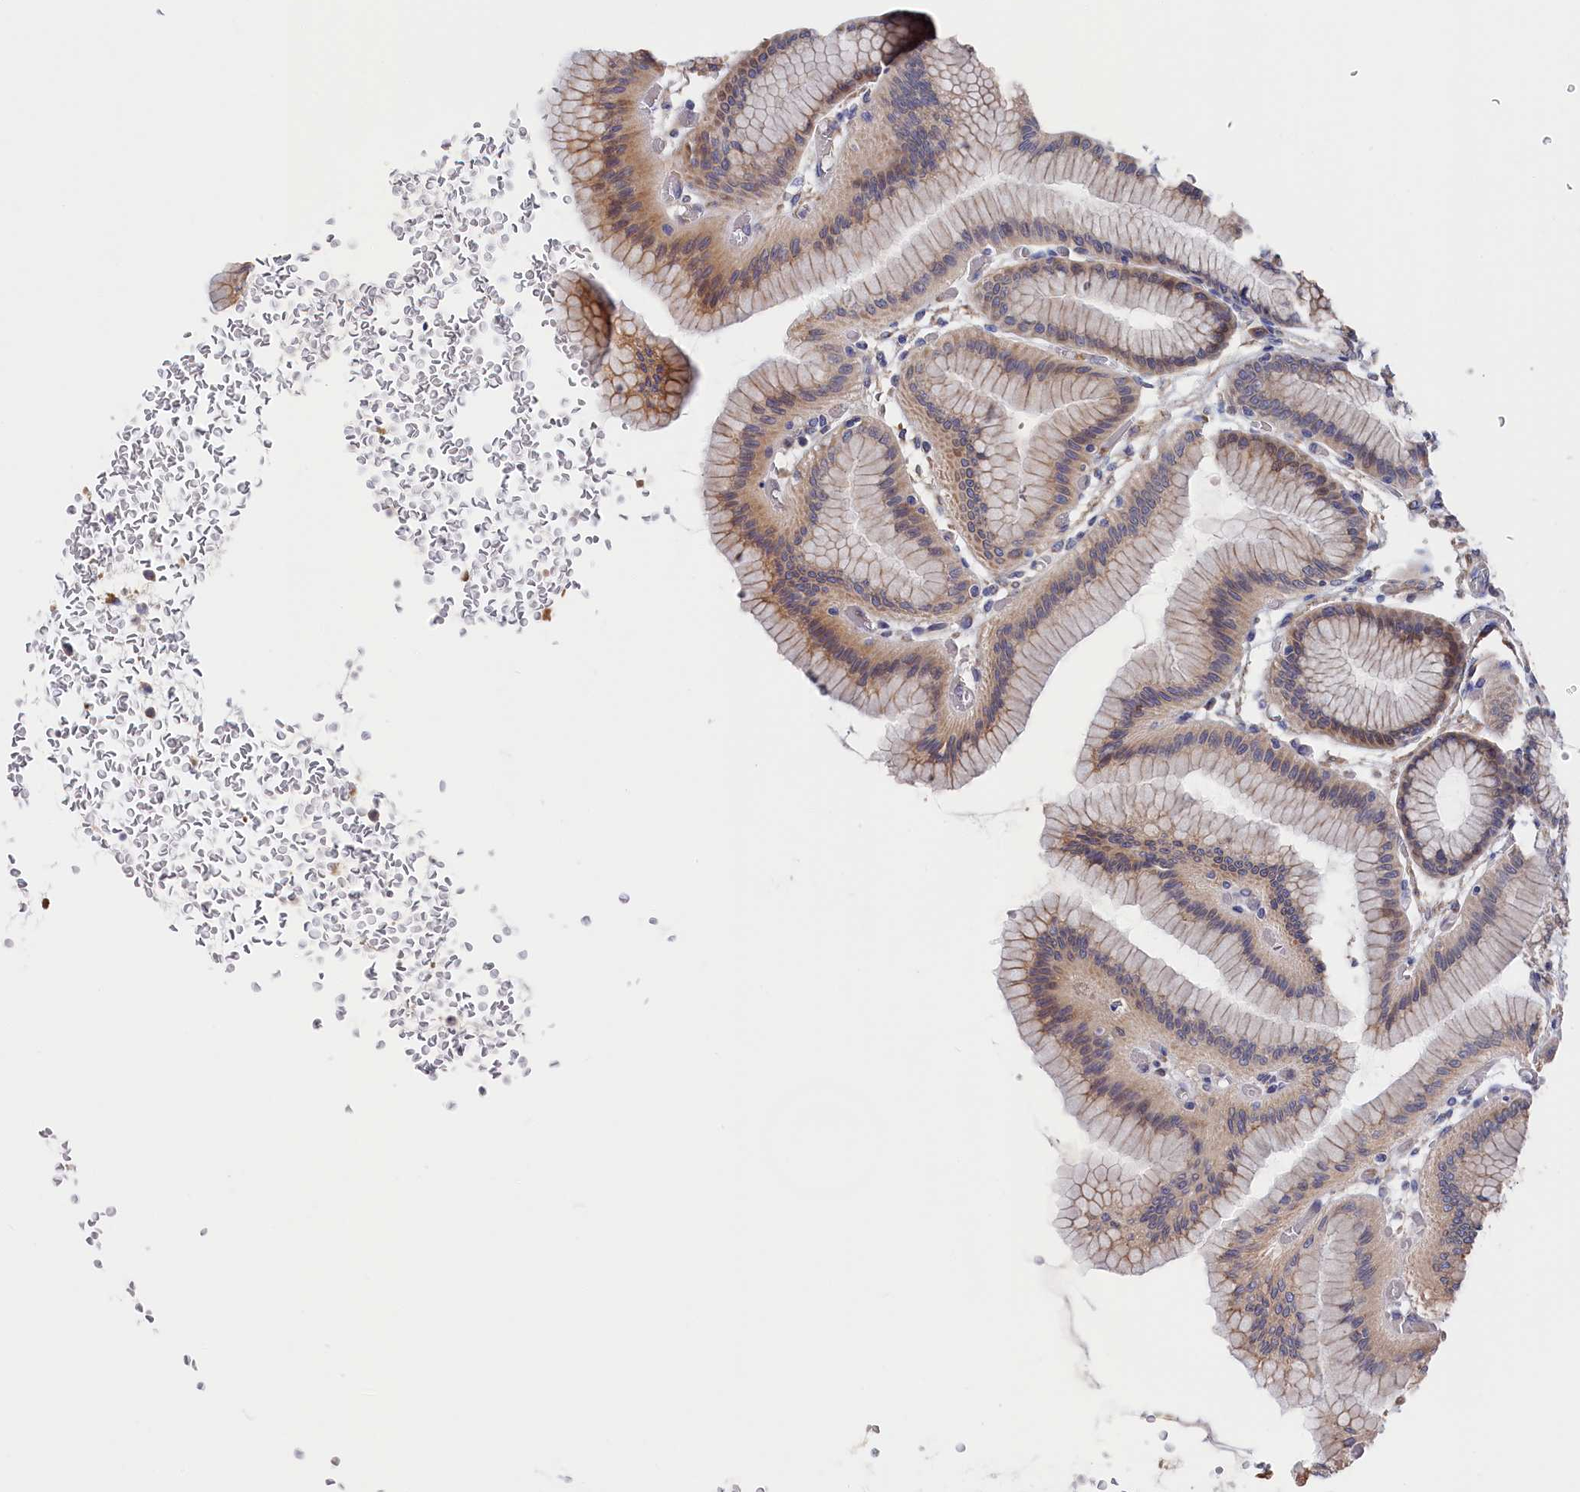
{"staining": {"intensity": "weak", "quantity": "25%-75%", "location": "cytoplasmic/membranous"}, "tissue": "stomach", "cell_type": "Glandular cells", "image_type": "normal", "snomed": [{"axis": "morphology", "description": "Normal tissue, NOS"}, {"axis": "morphology", "description": "Adenocarcinoma, NOS"}, {"axis": "morphology", "description": "Adenocarcinoma, High grade"}, {"axis": "topography", "description": "Stomach, upper"}, {"axis": "topography", "description": "Stomach"}], "caption": "Stomach was stained to show a protein in brown. There is low levels of weak cytoplasmic/membranous staining in about 25%-75% of glandular cells. The protein is shown in brown color, while the nuclei are stained blue.", "gene": "CYB5D2", "patient": {"sex": "female", "age": 65}}